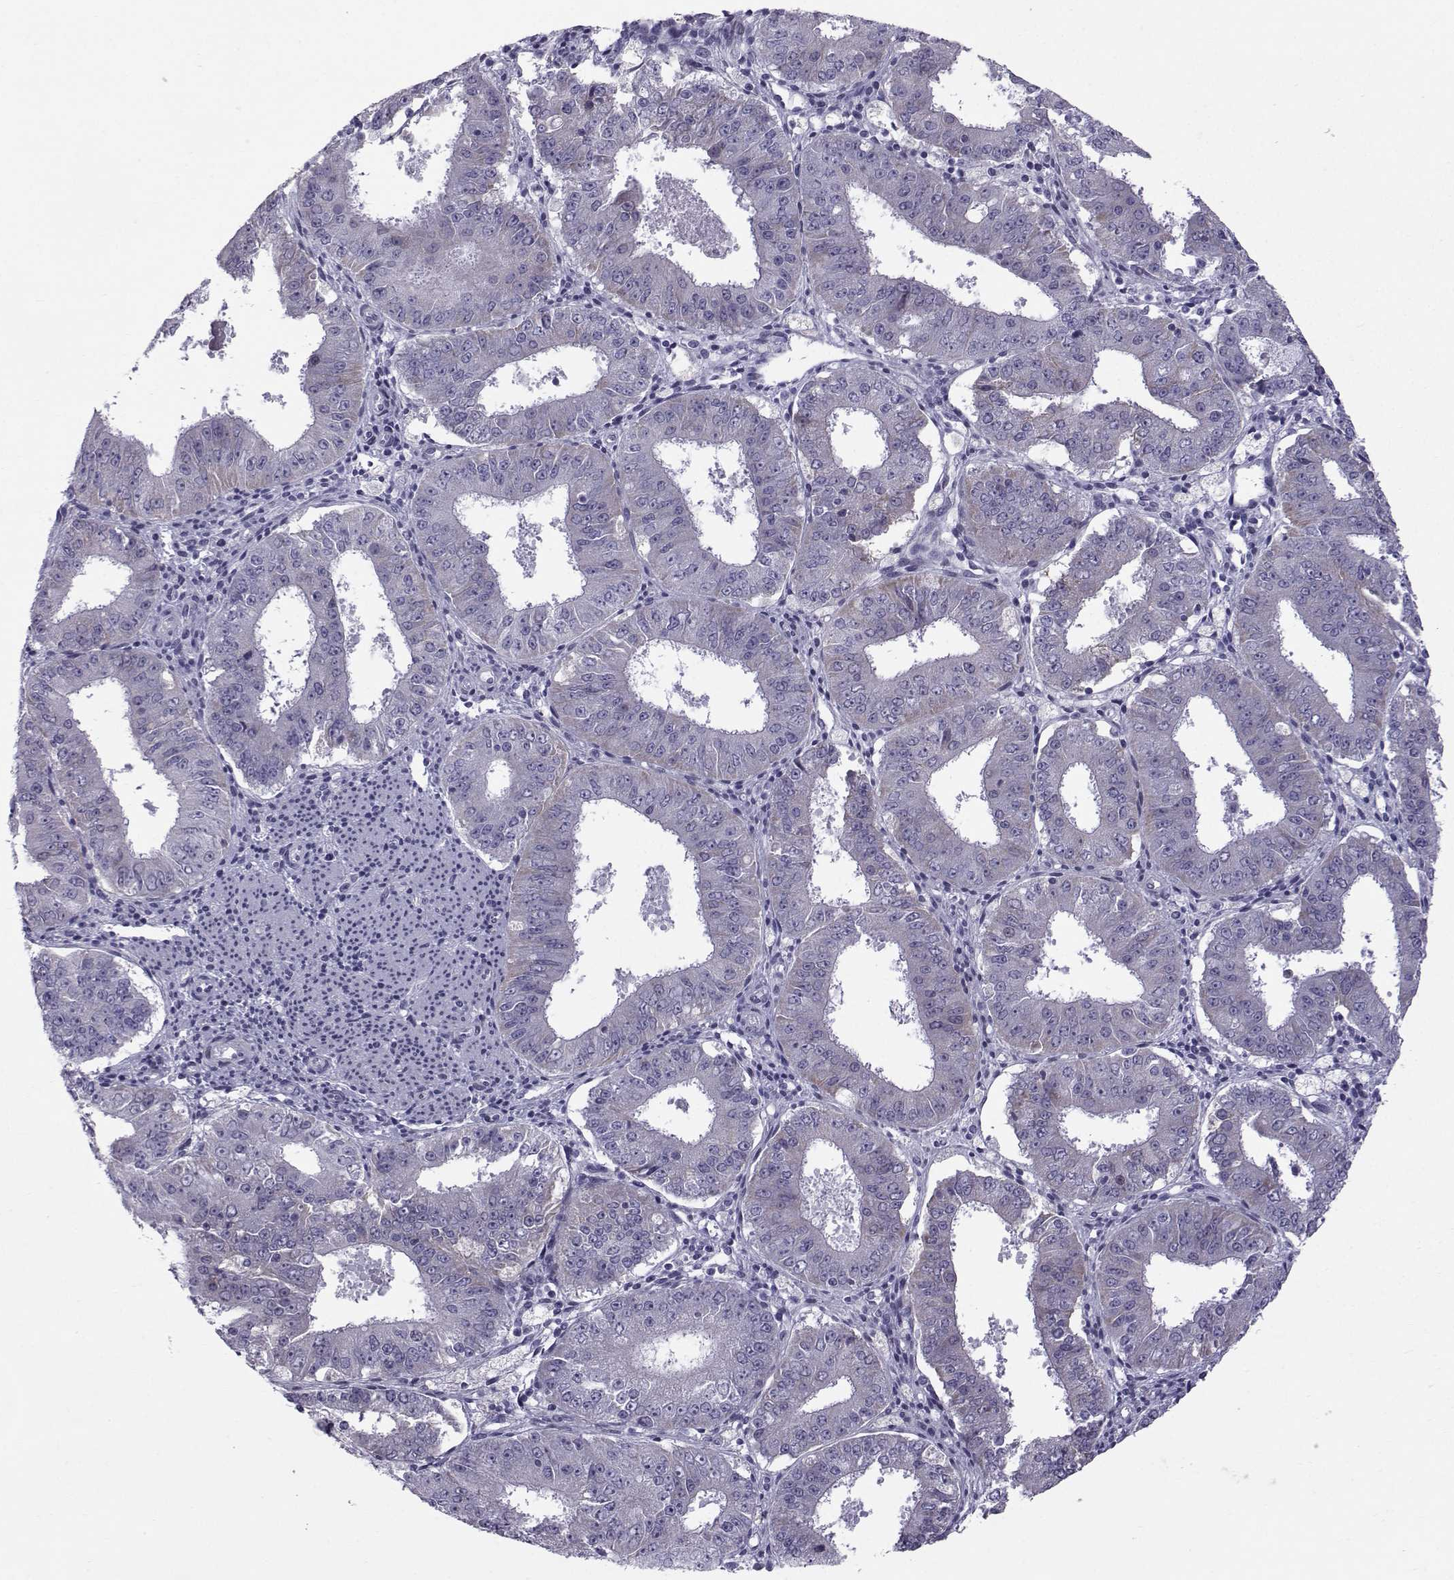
{"staining": {"intensity": "negative", "quantity": "none", "location": "none"}, "tissue": "ovarian cancer", "cell_type": "Tumor cells", "image_type": "cancer", "snomed": [{"axis": "morphology", "description": "Carcinoma, endometroid"}, {"axis": "topography", "description": "Ovary"}], "caption": "DAB immunohistochemical staining of ovarian cancer exhibits no significant expression in tumor cells.", "gene": "DMRT3", "patient": {"sex": "female", "age": 42}}